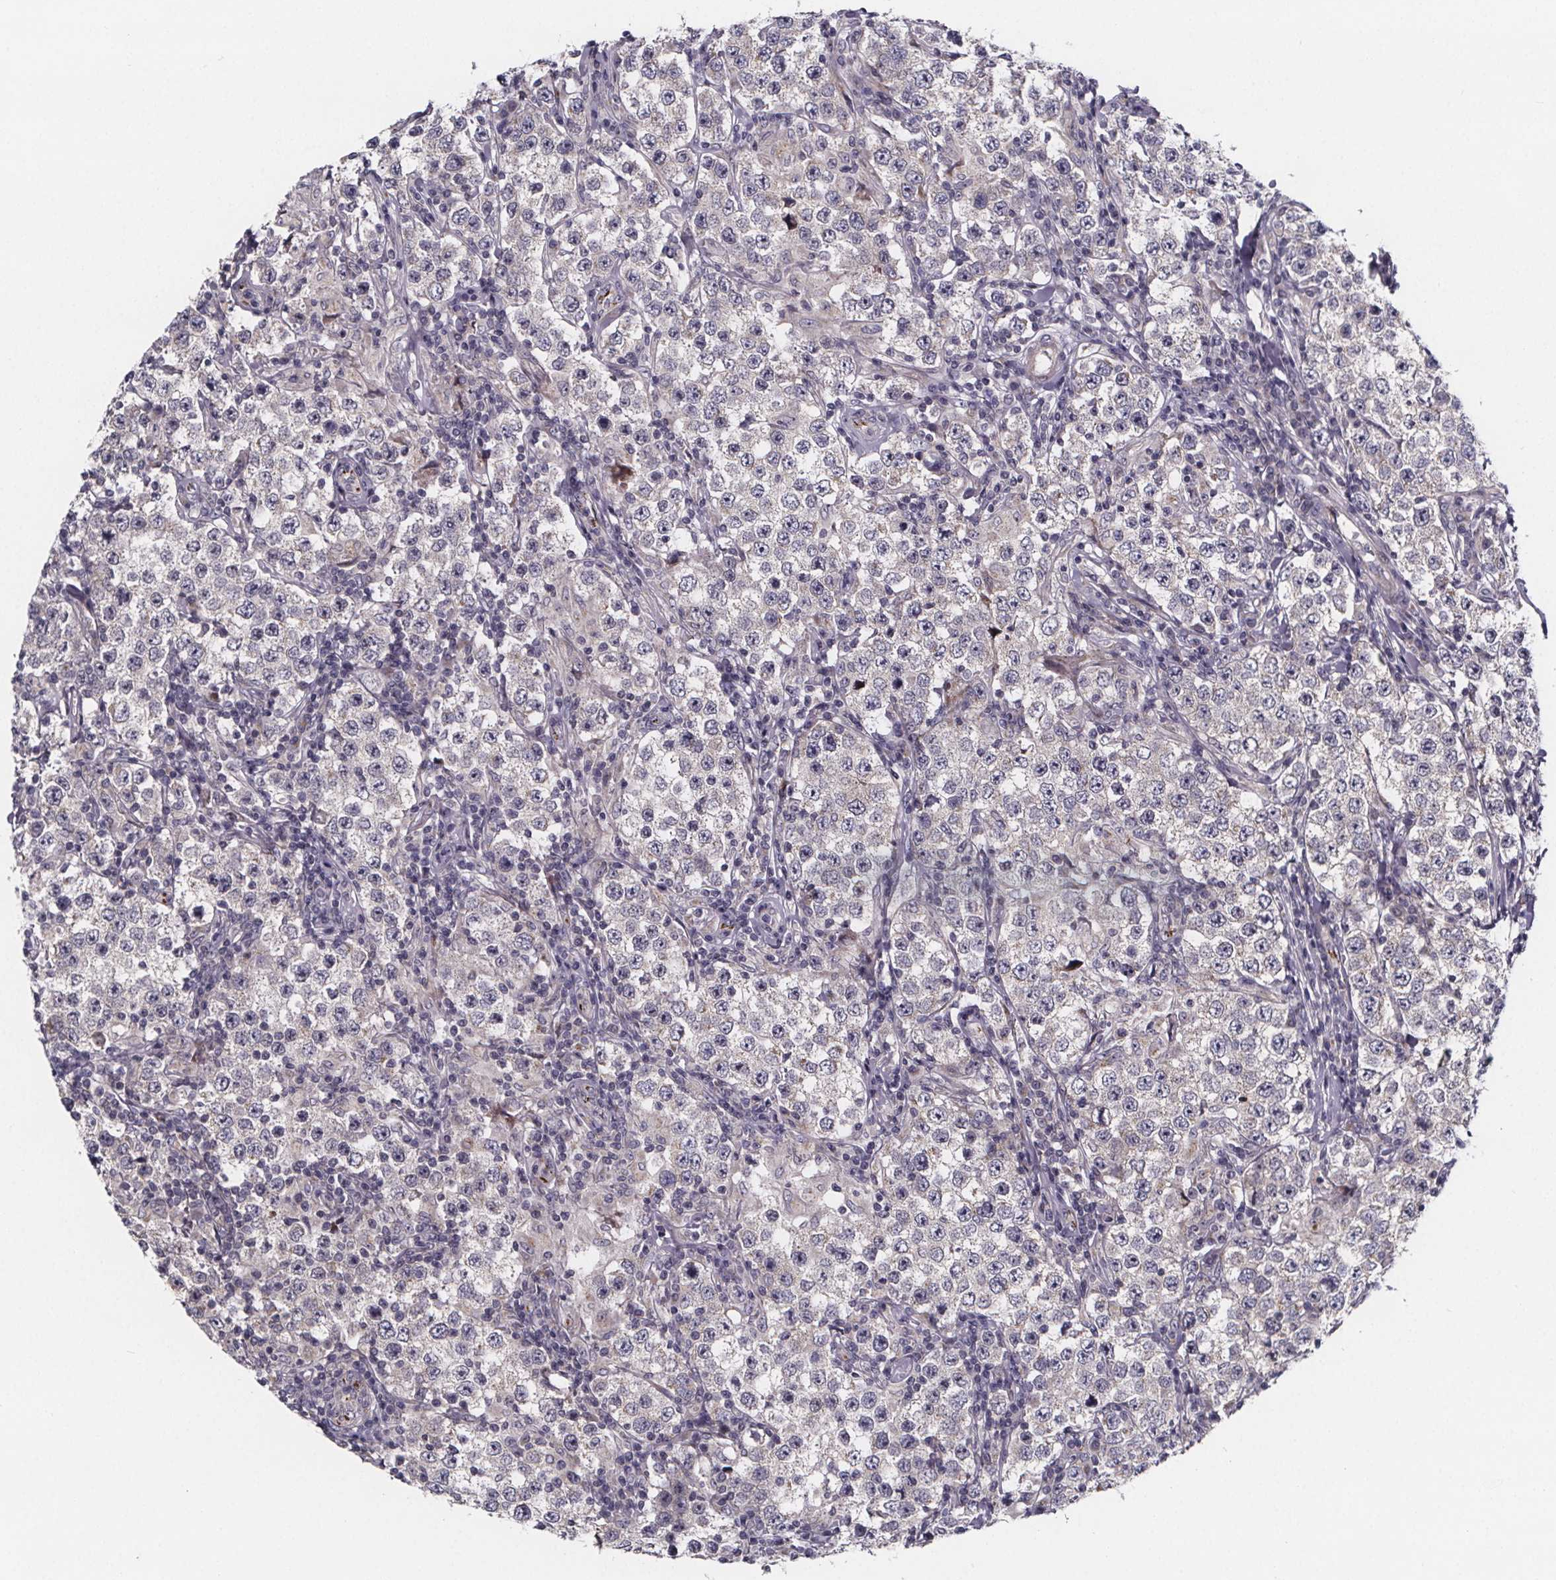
{"staining": {"intensity": "negative", "quantity": "none", "location": "none"}, "tissue": "testis cancer", "cell_type": "Tumor cells", "image_type": "cancer", "snomed": [{"axis": "morphology", "description": "Seminoma, NOS"}, {"axis": "morphology", "description": "Carcinoma, Embryonal, NOS"}, {"axis": "topography", "description": "Testis"}], "caption": "This is a histopathology image of IHC staining of testis cancer, which shows no expression in tumor cells.", "gene": "NDST1", "patient": {"sex": "male", "age": 41}}